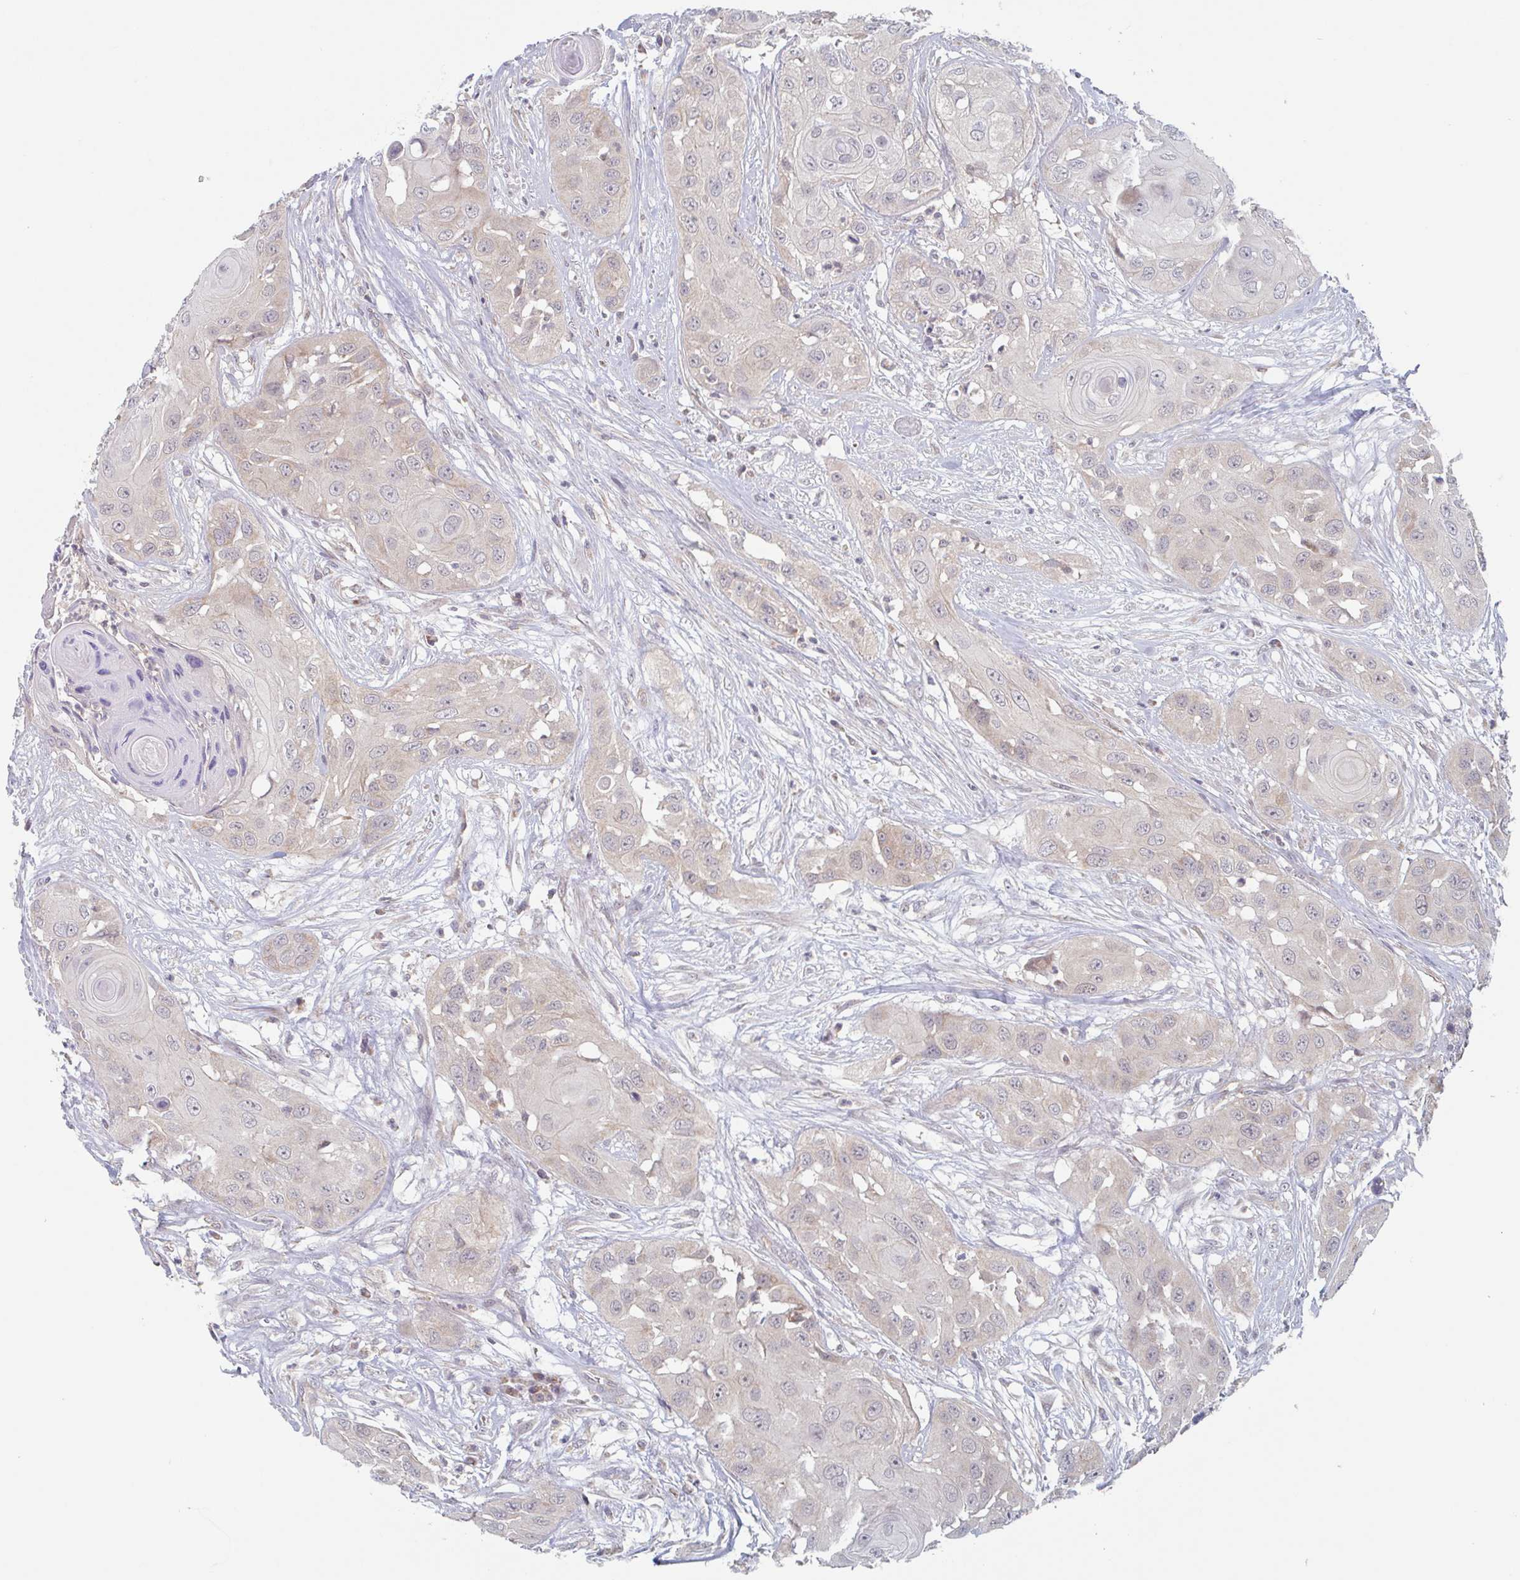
{"staining": {"intensity": "weak", "quantity": "<25%", "location": "cytoplasmic/membranous,nuclear"}, "tissue": "head and neck cancer", "cell_type": "Tumor cells", "image_type": "cancer", "snomed": [{"axis": "morphology", "description": "Squamous cell carcinoma, NOS"}, {"axis": "topography", "description": "Head-Neck"}], "caption": "Immunohistochemistry micrograph of head and neck cancer stained for a protein (brown), which demonstrates no expression in tumor cells.", "gene": "SURF1", "patient": {"sex": "male", "age": 83}}